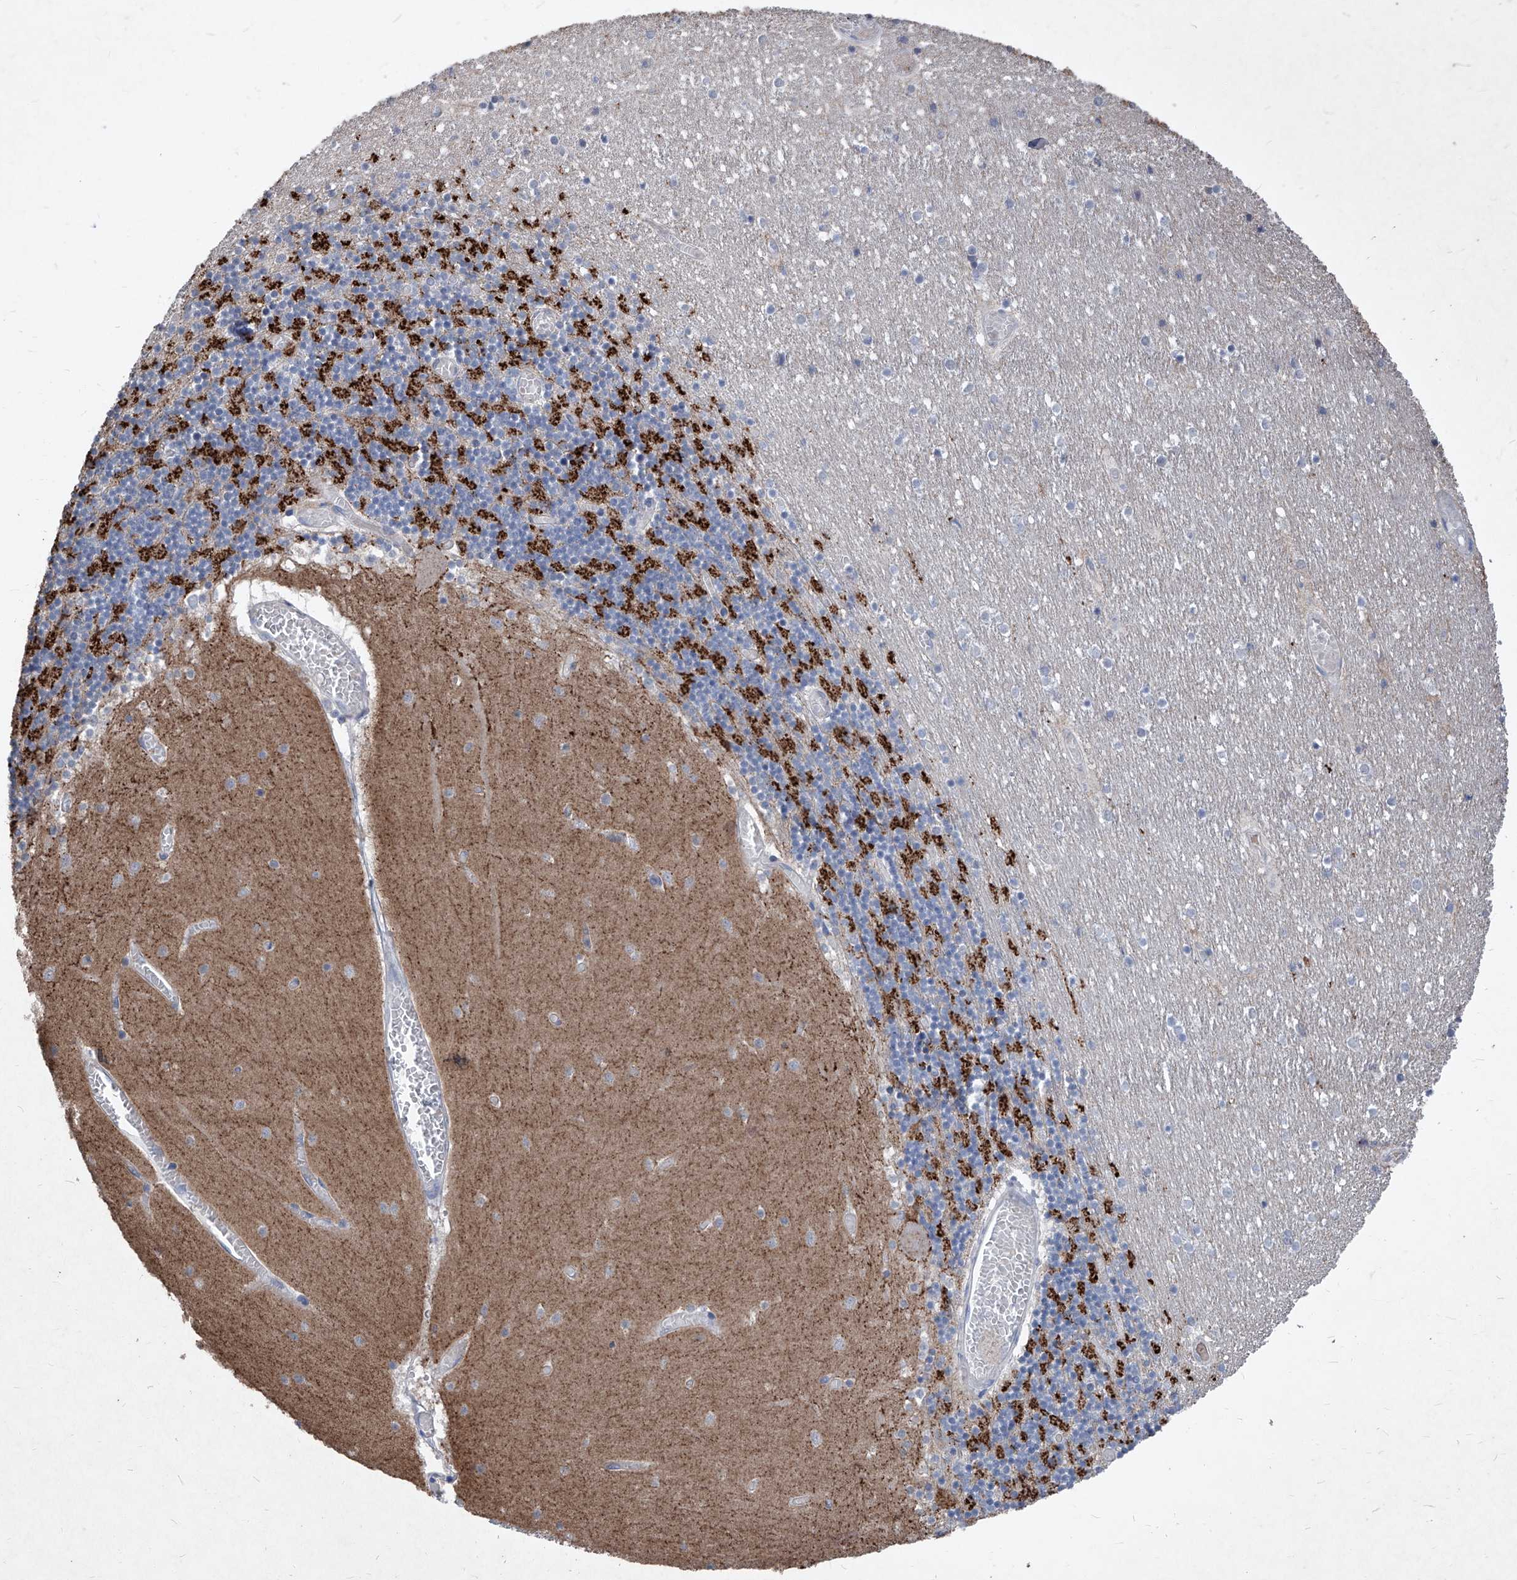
{"staining": {"intensity": "moderate", "quantity": "<25%", "location": "cytoplasmic/membranous"}, "tissue": "cerebellum", "cell_type": "Cells in granular layer", "image_type": "normal", "snomed": [{"axis": "morphology", "description": "Normal tissue, NOS"}, {"axis": "topography", "description": "Cerebellum"}], "caption": "Protein staining of normal cerebellum demonstrates moderate cytoplasmic/membranous expression in approximately <25% of cells in granular layer. (DAB (3,3'-diaminobenzidine) IHC with brightfield microscopy, high magnification).", "gene": "SYNGR1", "patient": {"sex": "female", "age": 28}}